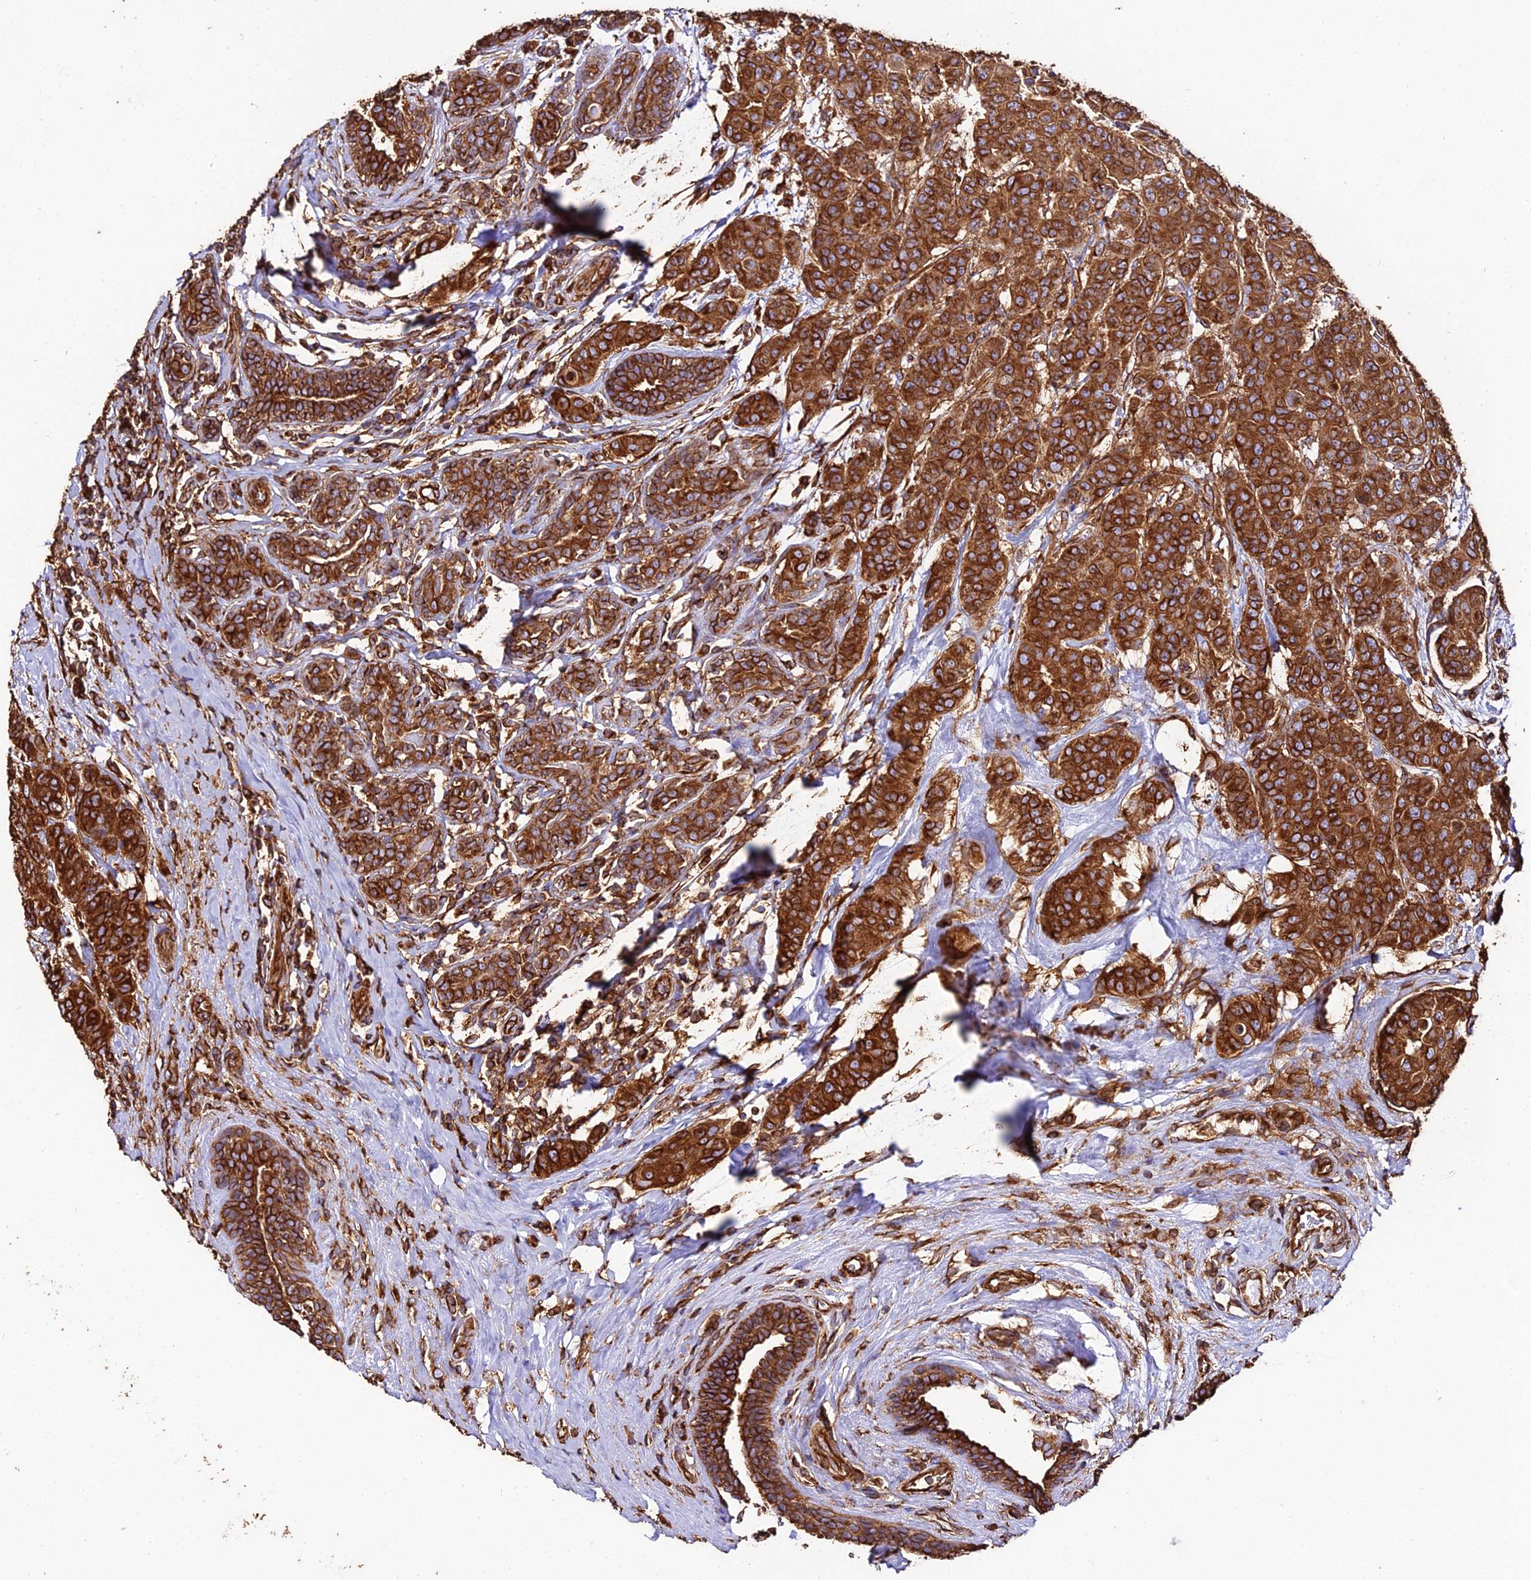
{"staining": {"intensity": "strong", "quantity": ">75%", "location": "cytoplasmic/membranous"}, "tissue": "breast cancer", "cell_type": "Tumor cells", "image_type": "cancer", "snomed": [{"axis": "morphology", "description": "Duct carcinoma"}, {"axis": "topography", "description": "Breast"}], "caption": "Protein expression analysis of breast cancer (invasive ductal carcinoma) shows strong cytoplasmic/membranous expression in approximately >75% of tumor cells. (DAB (3,3'-diaminobenzidine) IHC with brightfield microscopy, high magnification).", "gene": "TUBA3D", "patient": {"sex": "female", "age": 40}}